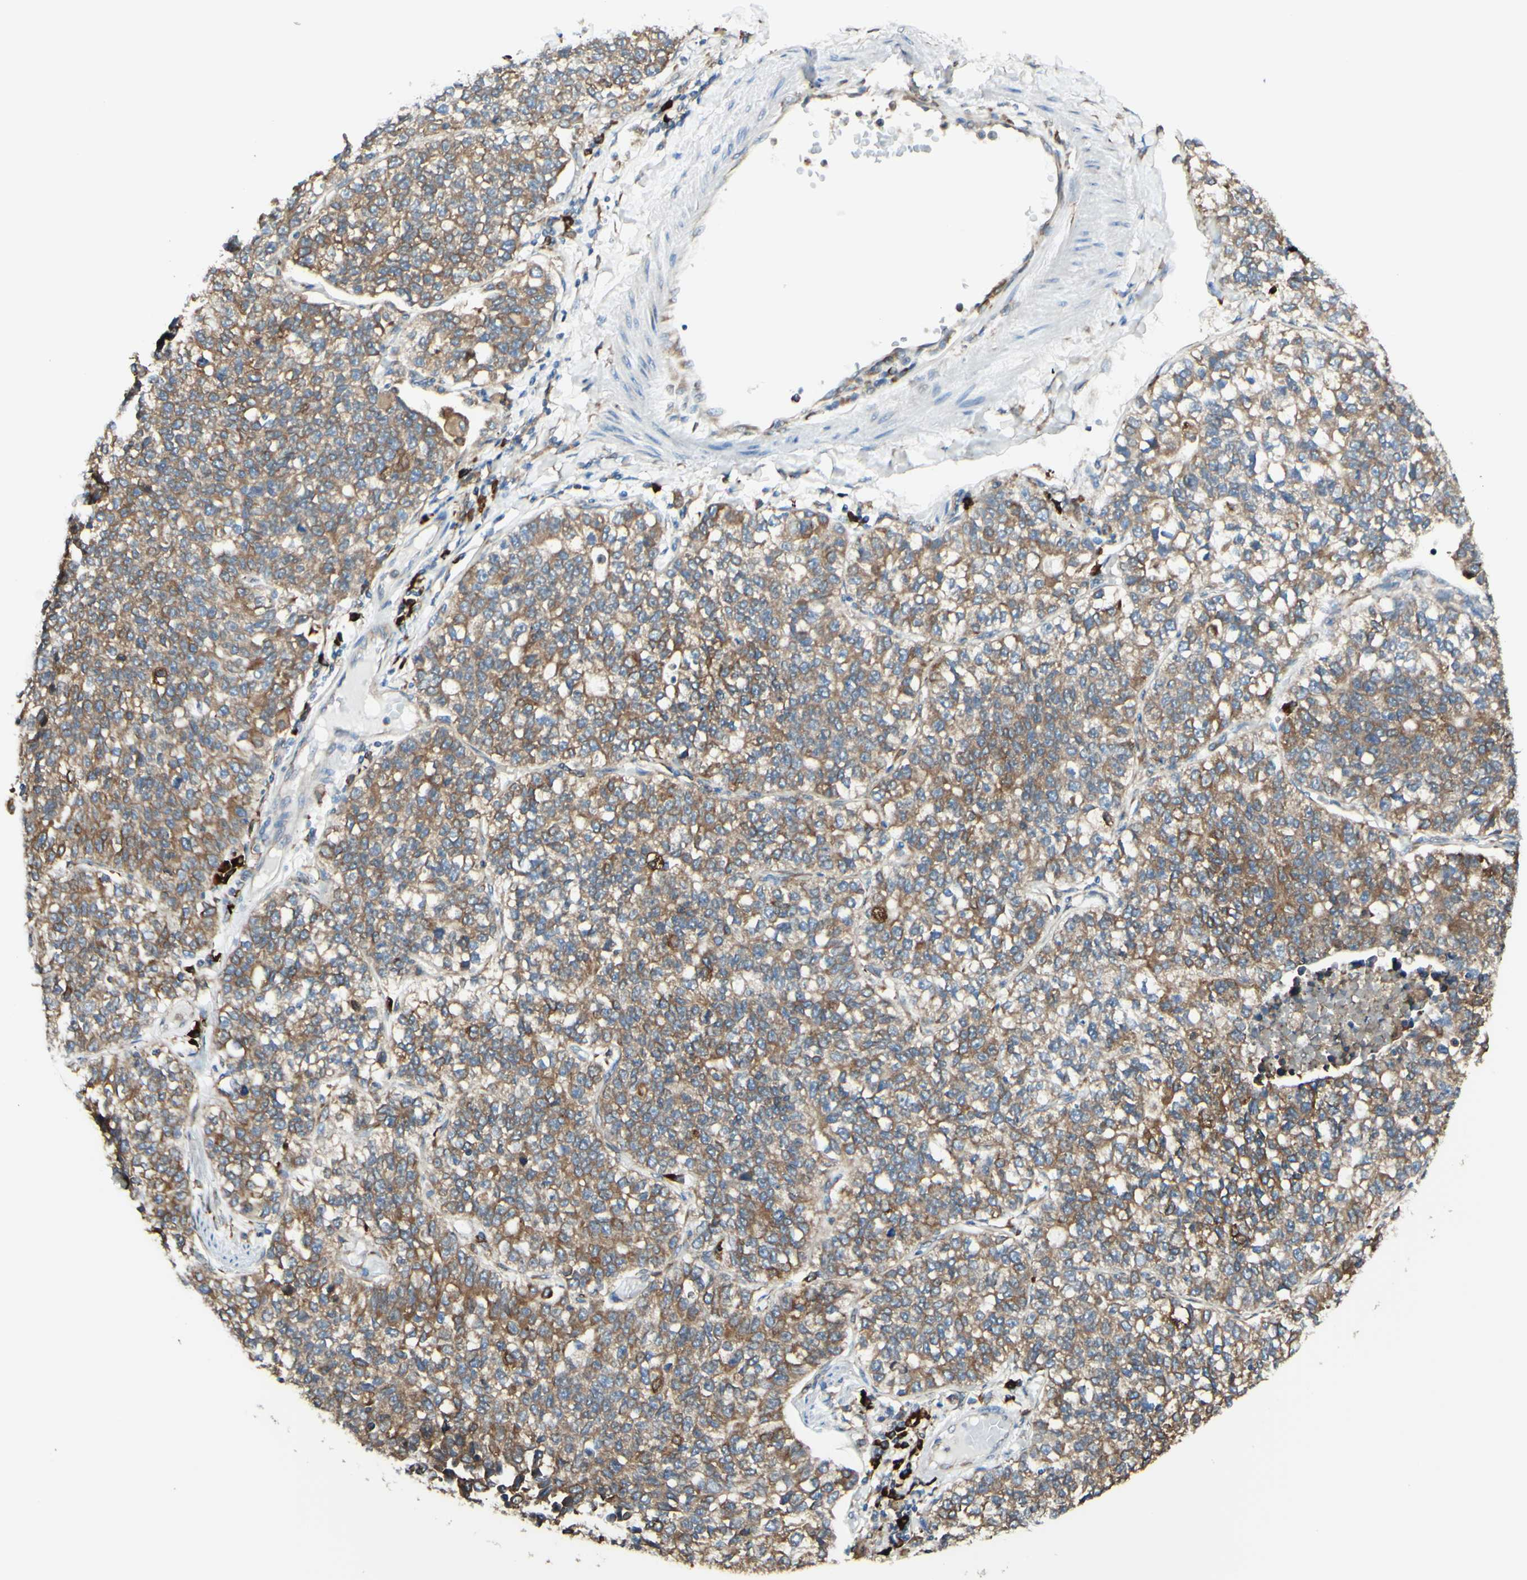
{"staining": {"intensity": "moderate", "quantity": ">75%", "location": "cytoplasmic/membranous"}, "tissue": "lung cancer", "cell_type": "Tumor cells", "image_type": "cancer", "snomed": [{"axis": "morphology", "description": "Adenocarcinoma, NOS"}, {"axis": "topography", "description": "Lung"}], "caption": "Lung adenocarcinoma was stained to show a protein in brown. There is medium levels of moderate cytoplasmic/membranous expression in about >75% of tumor cells.", "gene": "DNAJB11", "patient": {"sex": "male", "age": 49}}